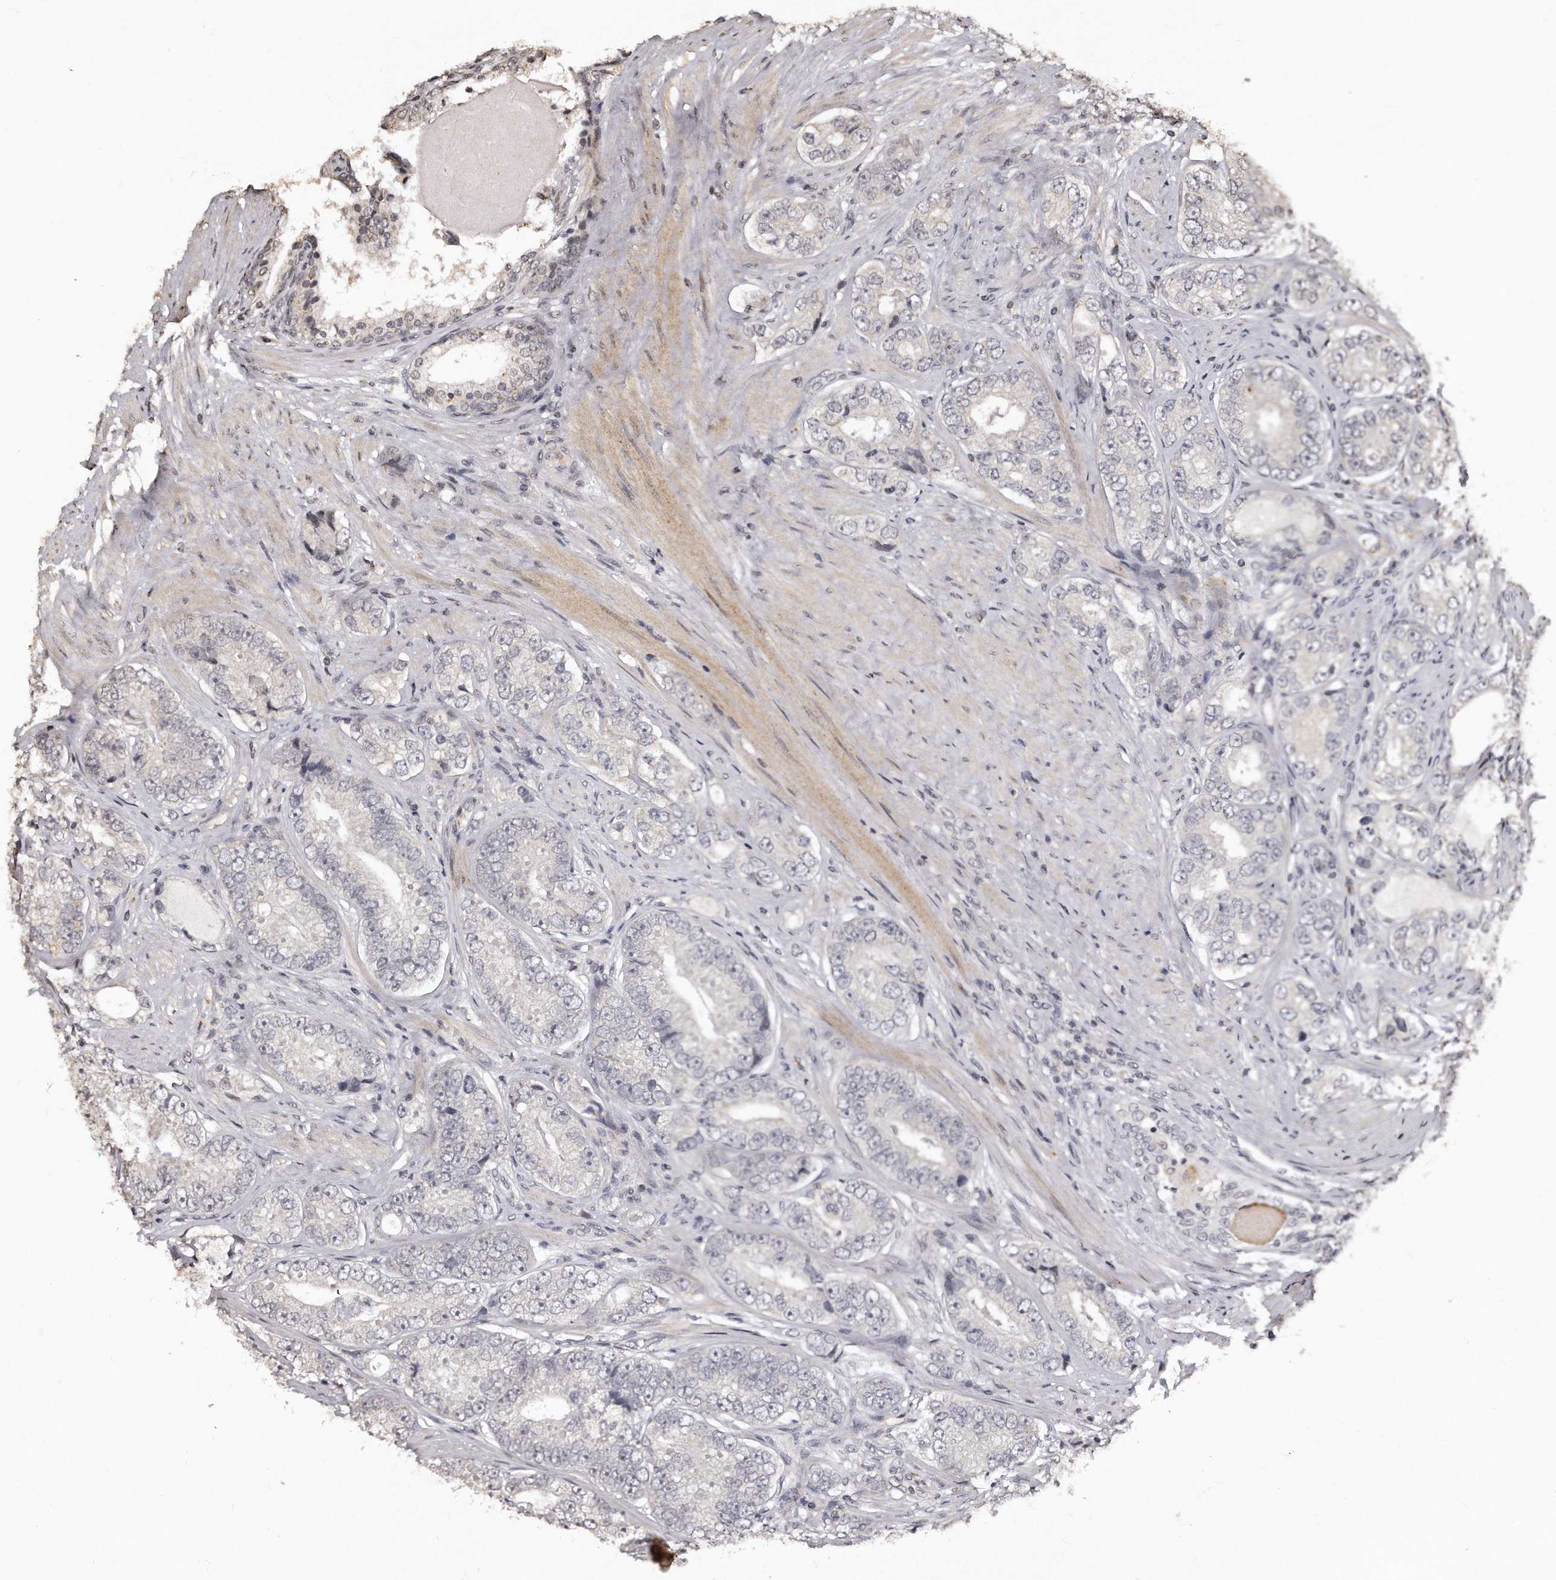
{"staining": {"intensity": "negative", "quantity": "none", "location": "none"}, "tissue": "prostate cancer", "cell_type": "Tumor cells", "image_type": "cancer", "snomed": [{"axis": "morphology", "description": "Adenocarcinoma, High grade"}, {"axis": "topography", "description": "Prostate"}], "caption": "Tumor cells are negative for brown protein staining in prostate cancer.", "gene": "TSHR", "patient": {"sex": "male", "age": 56}}